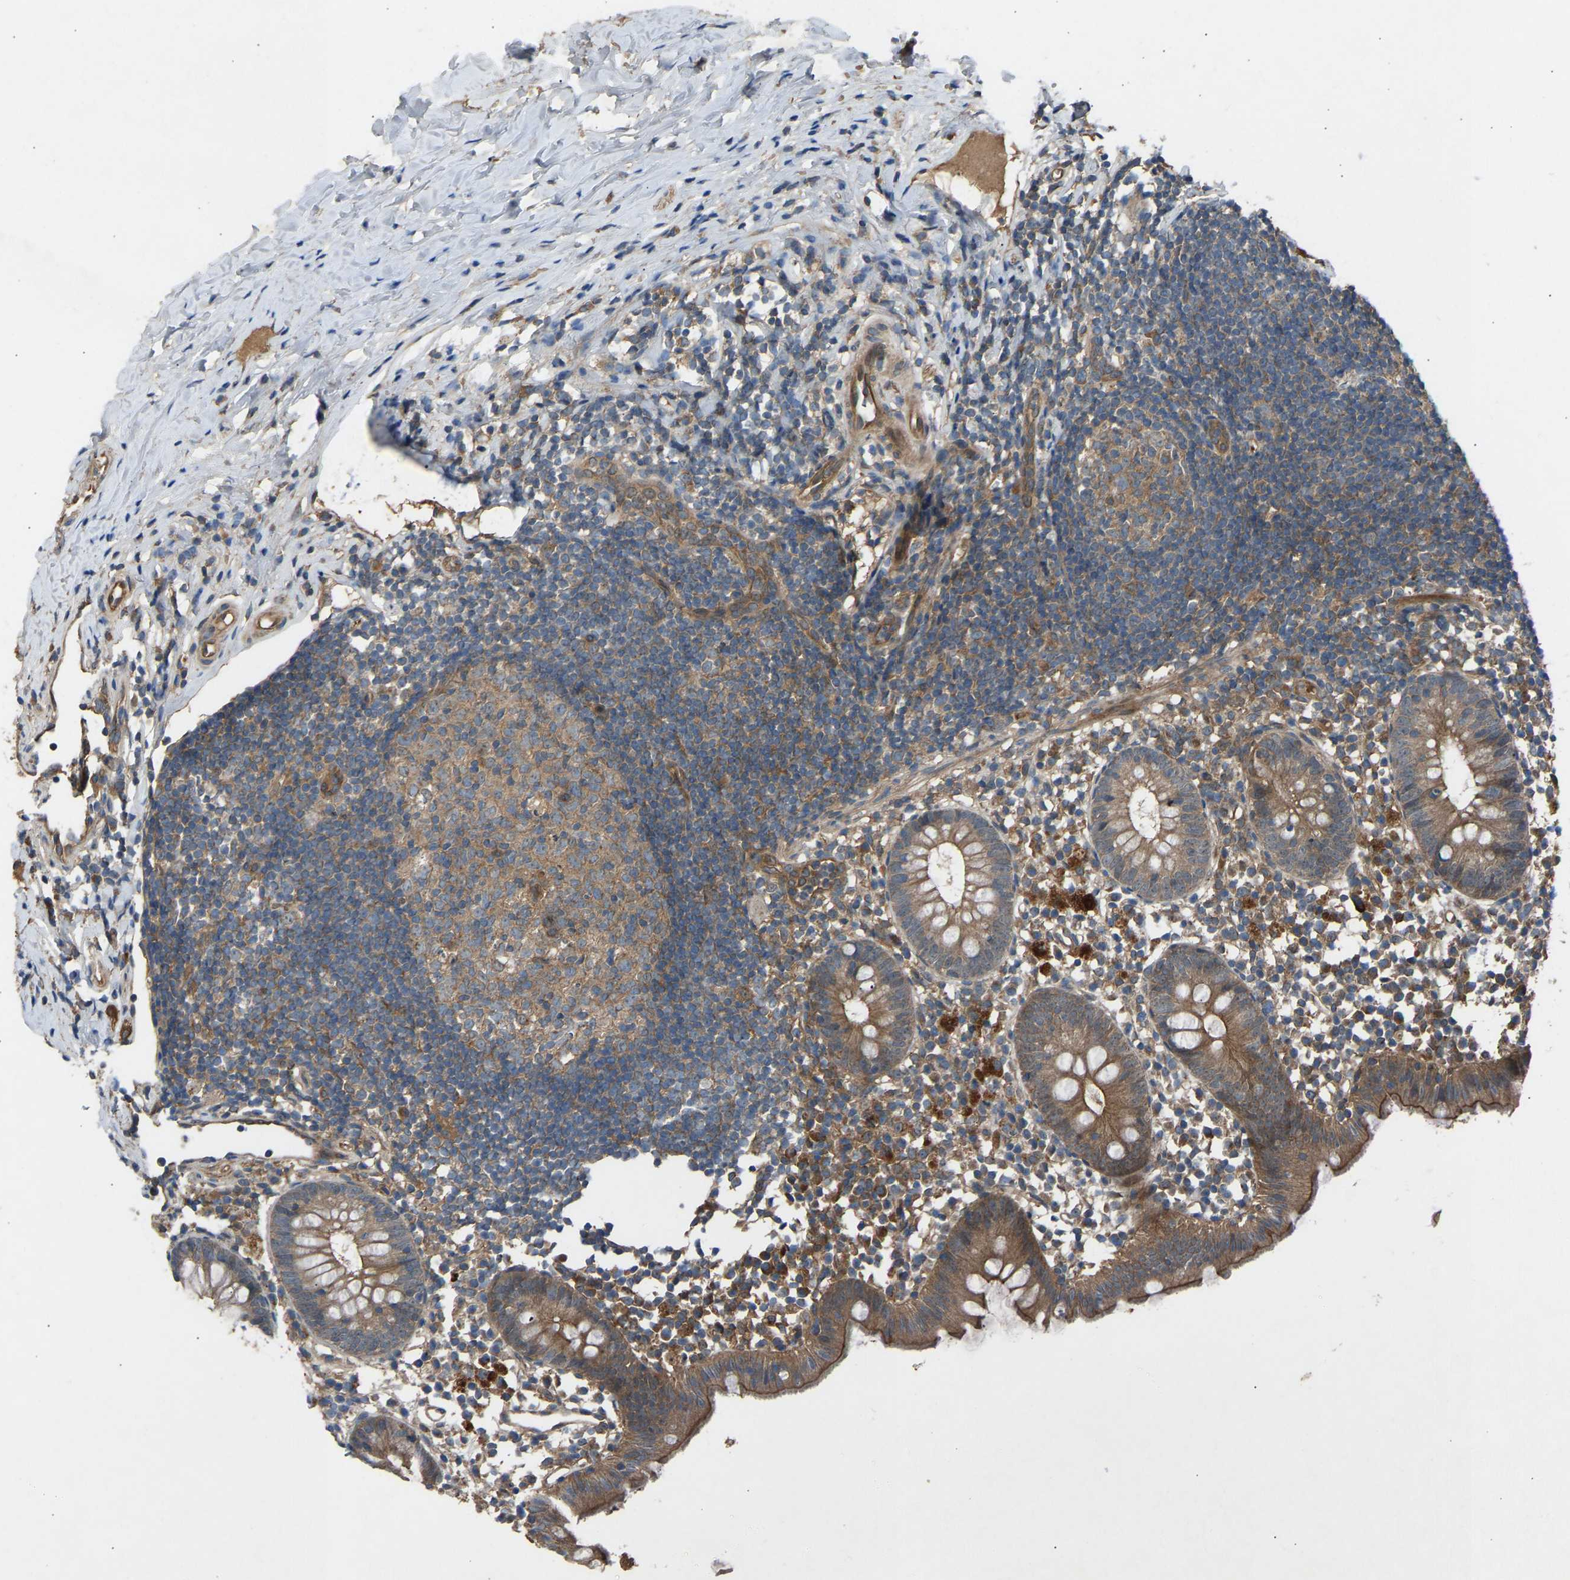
{"staining": {"intensity": "weak", "quantity": ">75%", "location": "cytoplasmic/membranous"}, "tissue": "appendix", "cell_type": "Glandular cells", "image_type": "normal", "snomed": [{"axis": "morphology", "description": "Normal tissue, NOS"}, {"axis": "topography", "description": "Appendix"}], "caption": "Immunohistochemical staining of normal appendix demonstrates >75% levels of weak cytoplasmic/membranous protein expression in approximately >75% of glandular cells. (DAB (3,3'-diaminobenzidine) IHC with brightfield microscopy, high magnification).", "gene": "GAS2L1", "patient": {"sex": "female", "age": 20}}